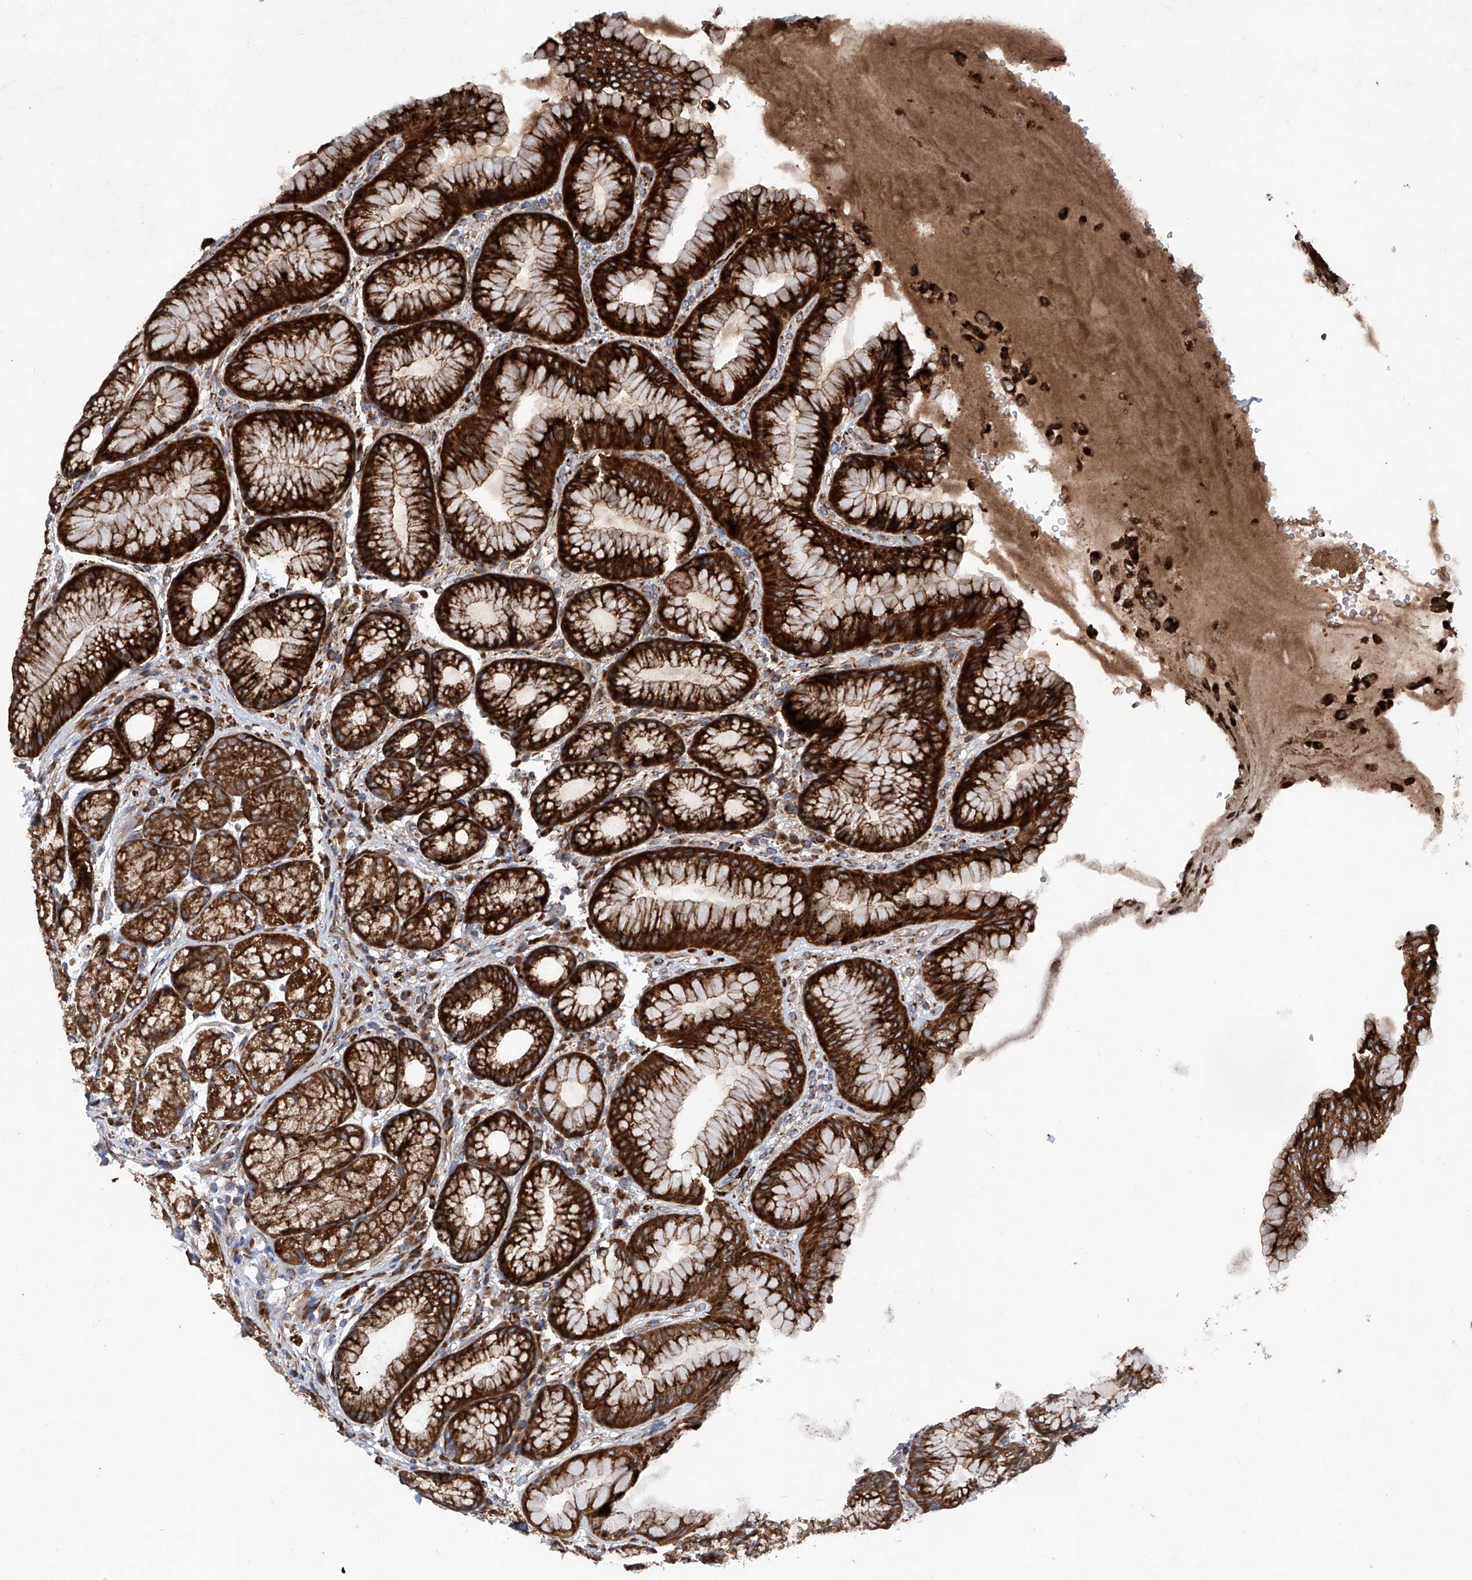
{"staining": {"intensity": "strong", "quantity": ">75%", "location": "cytoplasmic/membranous"}, "tissue": "stomach", "cell_type": "Glandular cells", "image_type": "normal", "snomed": [{"axis": "morphology", "description": "Normal tissue, NOS"}, {"axis": "topography", "description": "Stomach"}], "caption": "The image shows a brown stain indicating the presence of a protein in the cytoplasmic/membranous of glandular cells in stomach. (DAB (3,3'-diaminobenzidine) IHC with brightfield microscopy, high magnification).", "gene": "ASCC3", "patient": {"sex": "male", "age": 57}}